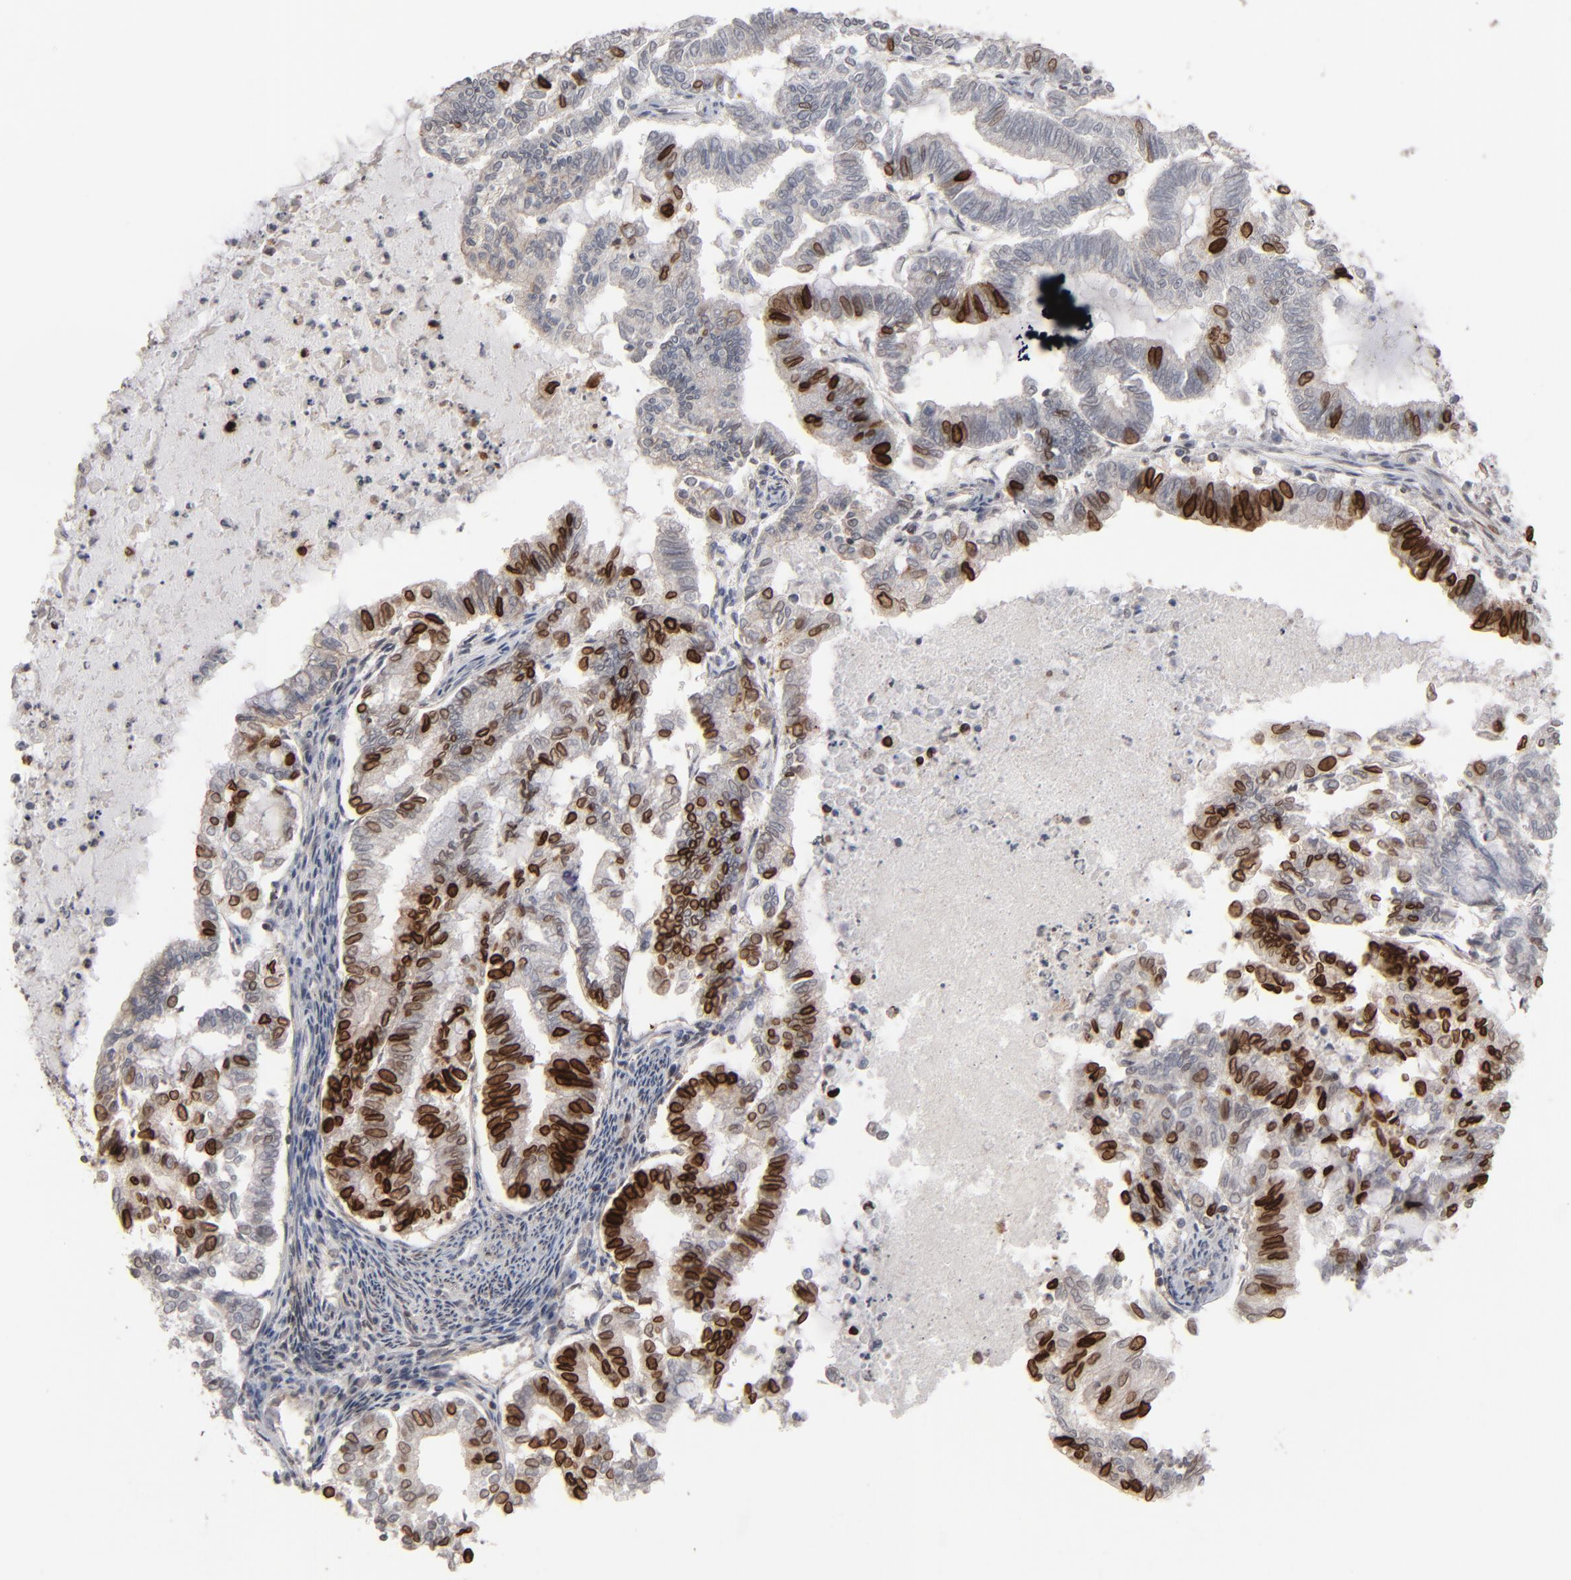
{"staining": {"intensity": "strong", "quantity": "25%-75%", "location": "cytoplasmic/membranous,nuclear"}, "tissue": "endometrial cancer", "cell_type": "Tumor cells", "image_type": "cancer", "snomed": [{"axis": "morphology", "description": "Adenocarcinoma, NOS"}, {"axis": "topography", "description": "Endometrium"}], "caption": "Immunohistochemistry staining of endometrial adenocarcinoma, which demonstrates high levels of strong cytoplasmic/membranous and nuclear positivity in approximately 25%-75% of tumor cells indicating strong cytoplasmic/membranous and nuclear protein expression. The staining was performed using DAB (3,3'-diaminobenzidine) (brown) for protein detection and nuclei were counterstained in hematoxylin (blue).", "gene": "STAT4", "patient": {"sex": "female", "age": 79}}